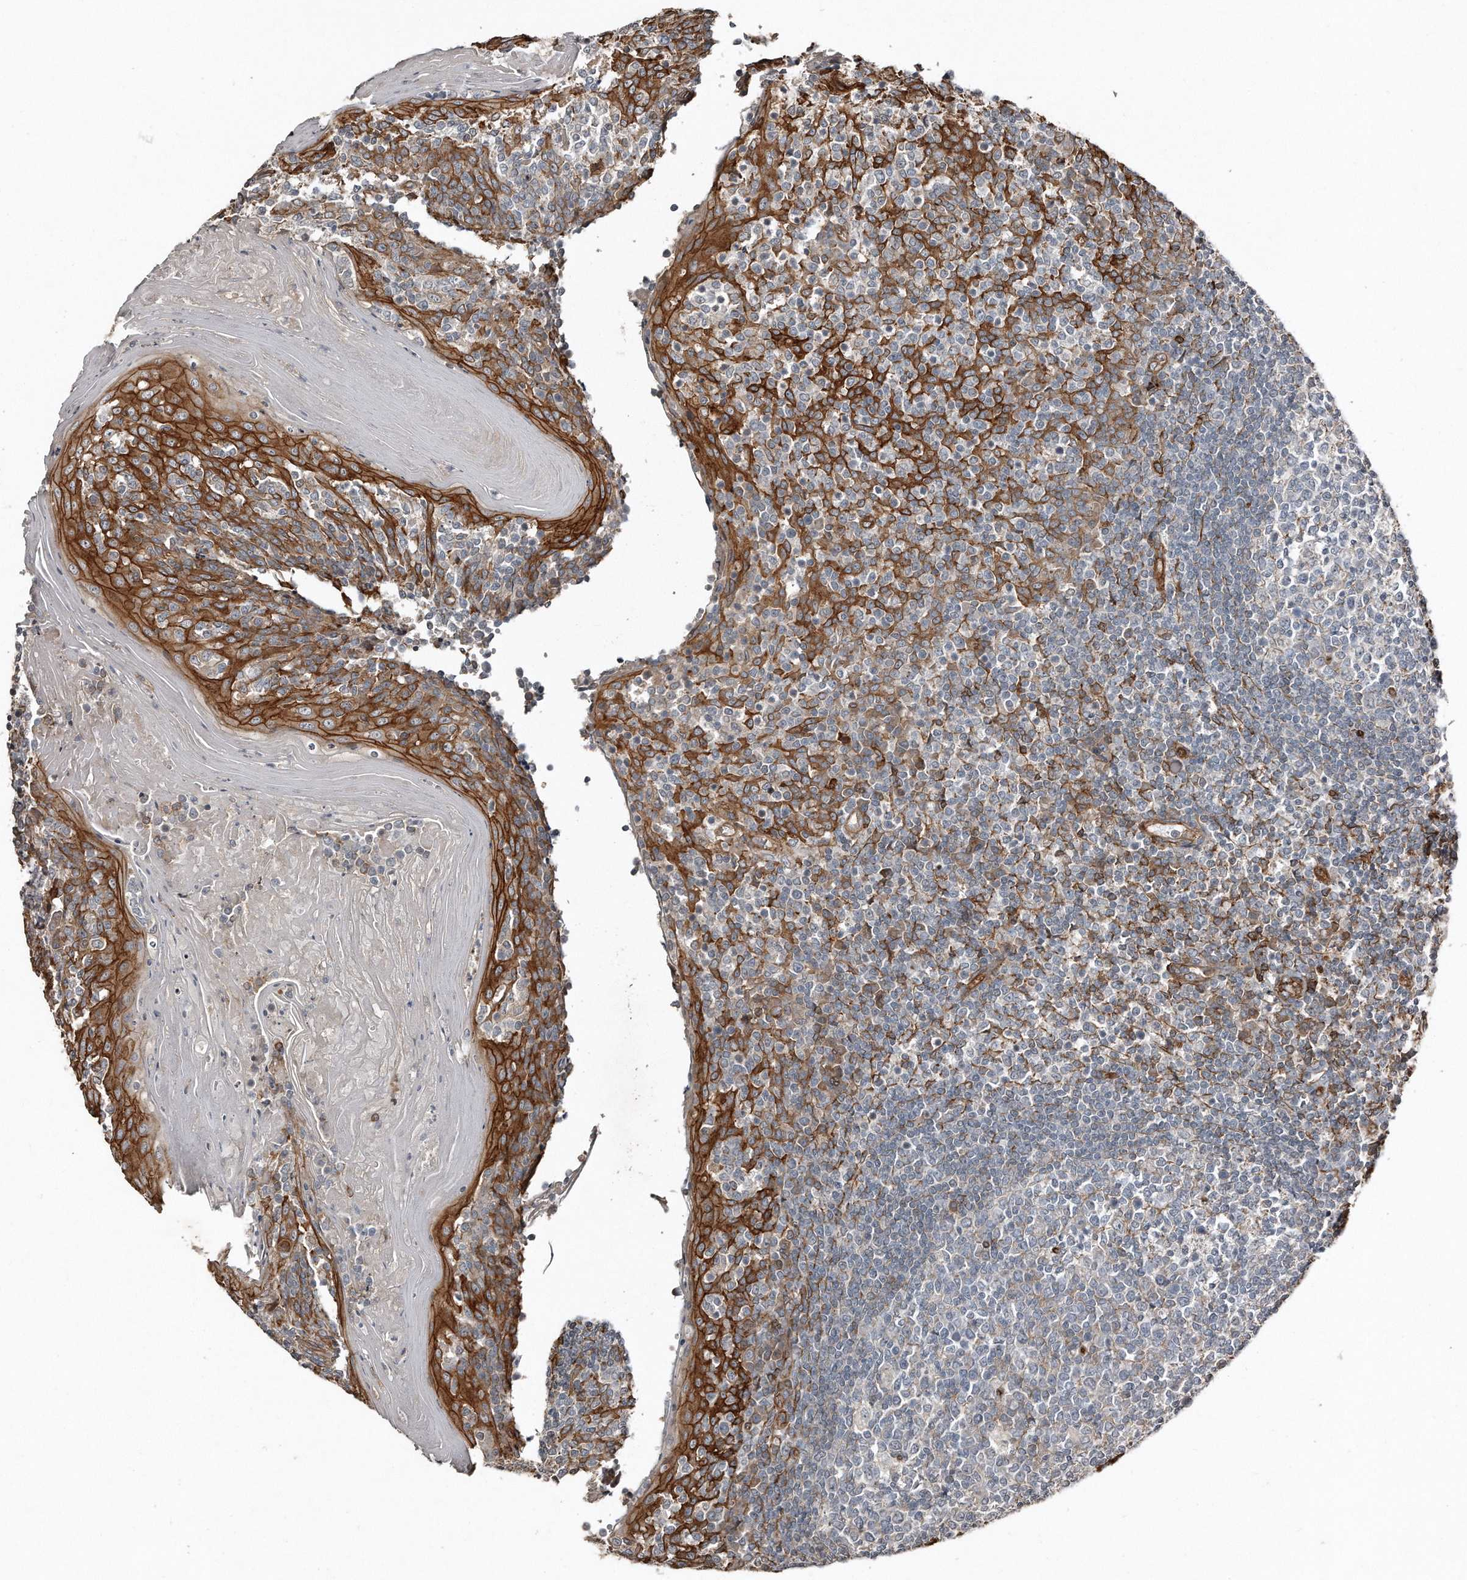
{"staining": {"intensity": "negative", "quantity": "none", "location": "none"}, "tissue": "tonsil", "cell_type": "Germinal center cells", "image_type": "normal", "snomed": [{"axis": "morphology", "description": "Normal tissue, NOS"}, {"axis": "topography", "description": "Tonsil"}], "caption": "DAB immunohistochemical staining of benign human tonsil reveals no significant staining in germinal center cells. (DAB (3,3'-diaminobenzidine) immunohistochemistry (IHC) with hematoxylin counter stain).", "gene": "SNAP47", "patient": {"sex": "female", "age": 19}}